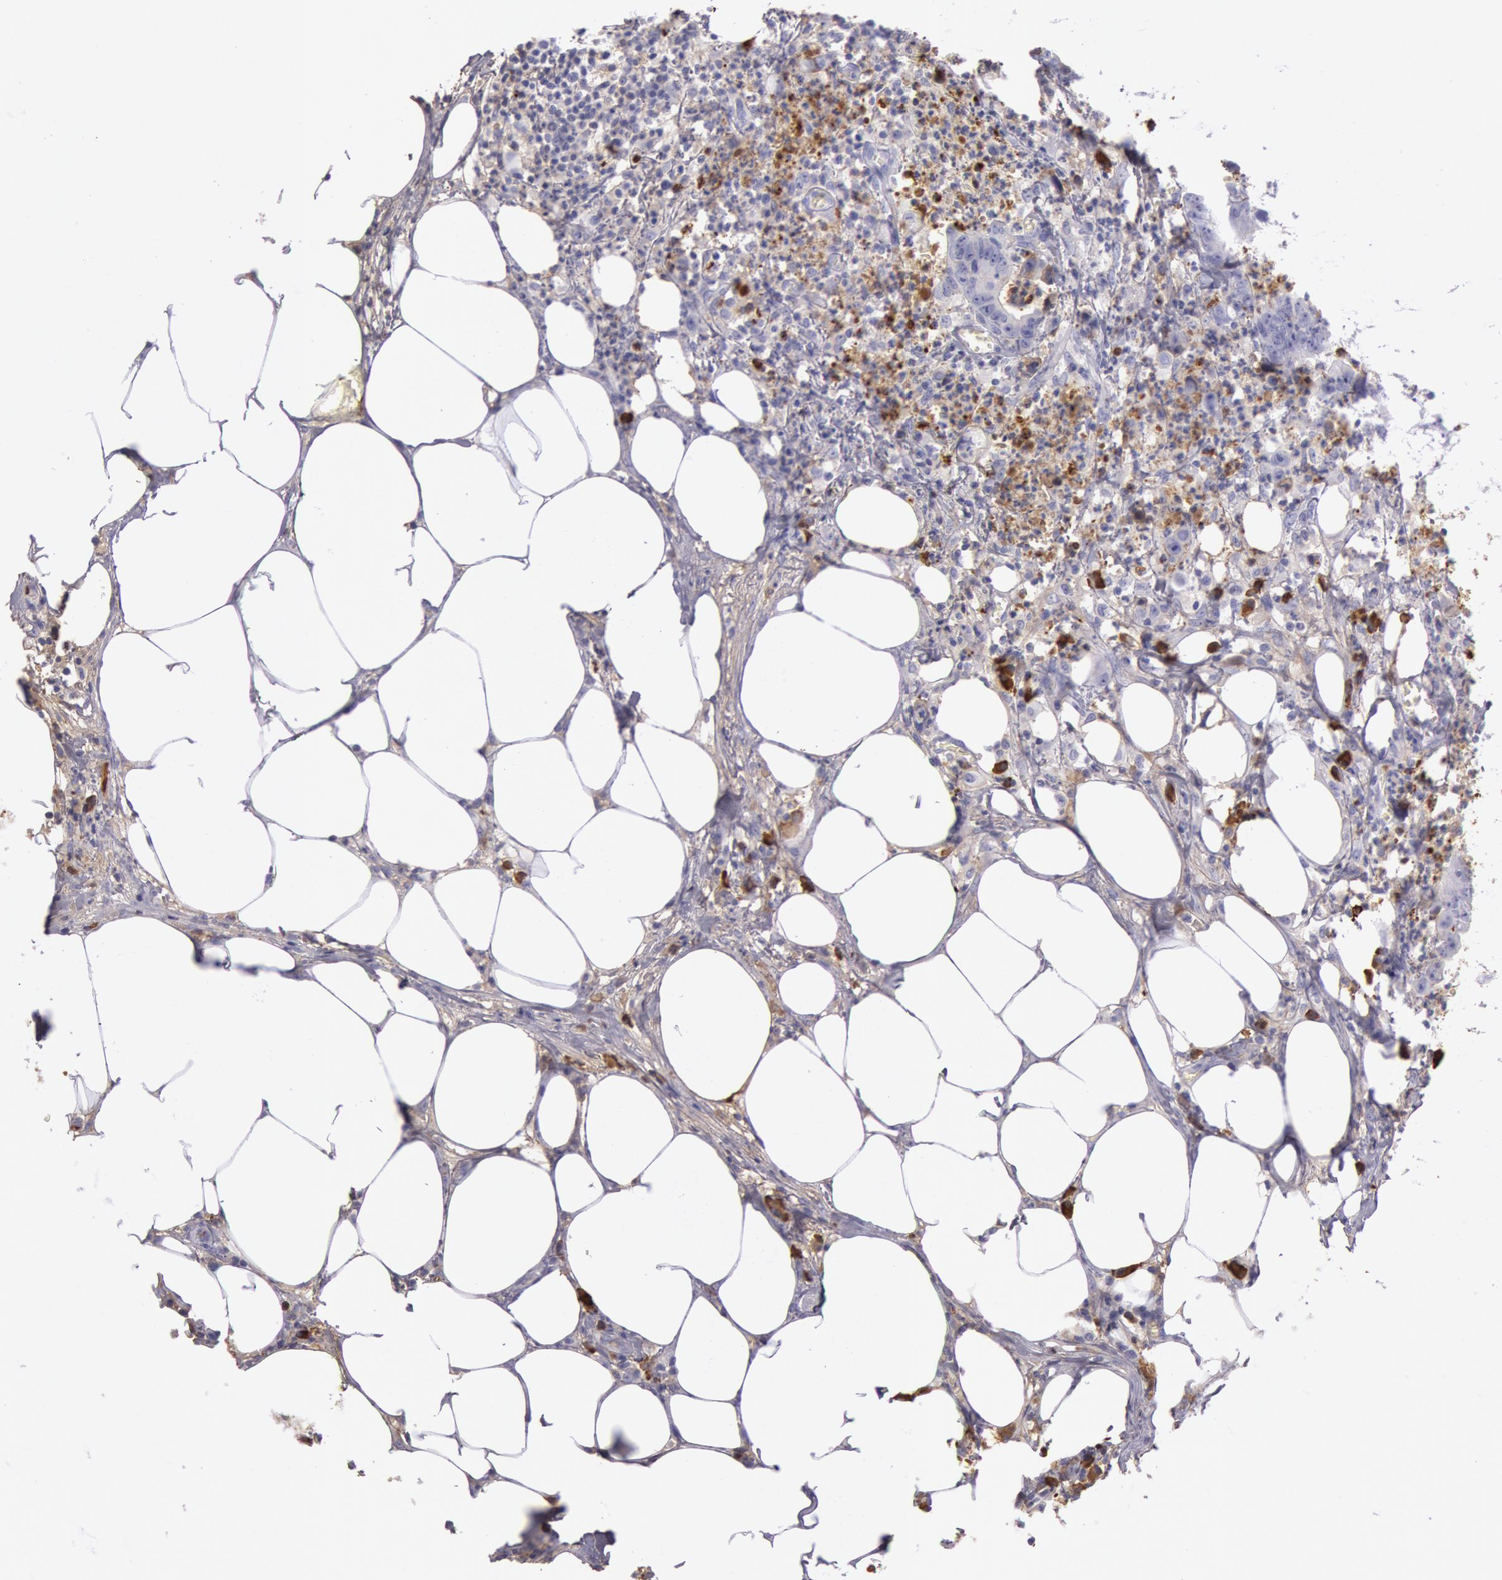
{"staining": {"intensity": "moderate", "quantity": "<25%", "location": "cytoplasmic/membranous"}, "tissue": "colorectal cancer", "cell_type": "Tumor cells", "image_type": "cancer", "snomed": [{"axis": "morphology", "description": "Adenocarcinoma, NOS"}, {"axis": "topography", "description": "Colon"}], "caption": "Human colorectal cancer (adenocarcinoma) stained with a brown dye shows moderate cytoplasmic/membranous positive expression in about <25% of tumor cells.", "gene": "IGHG1", "patient": {"sex": "male", "age": 55}}